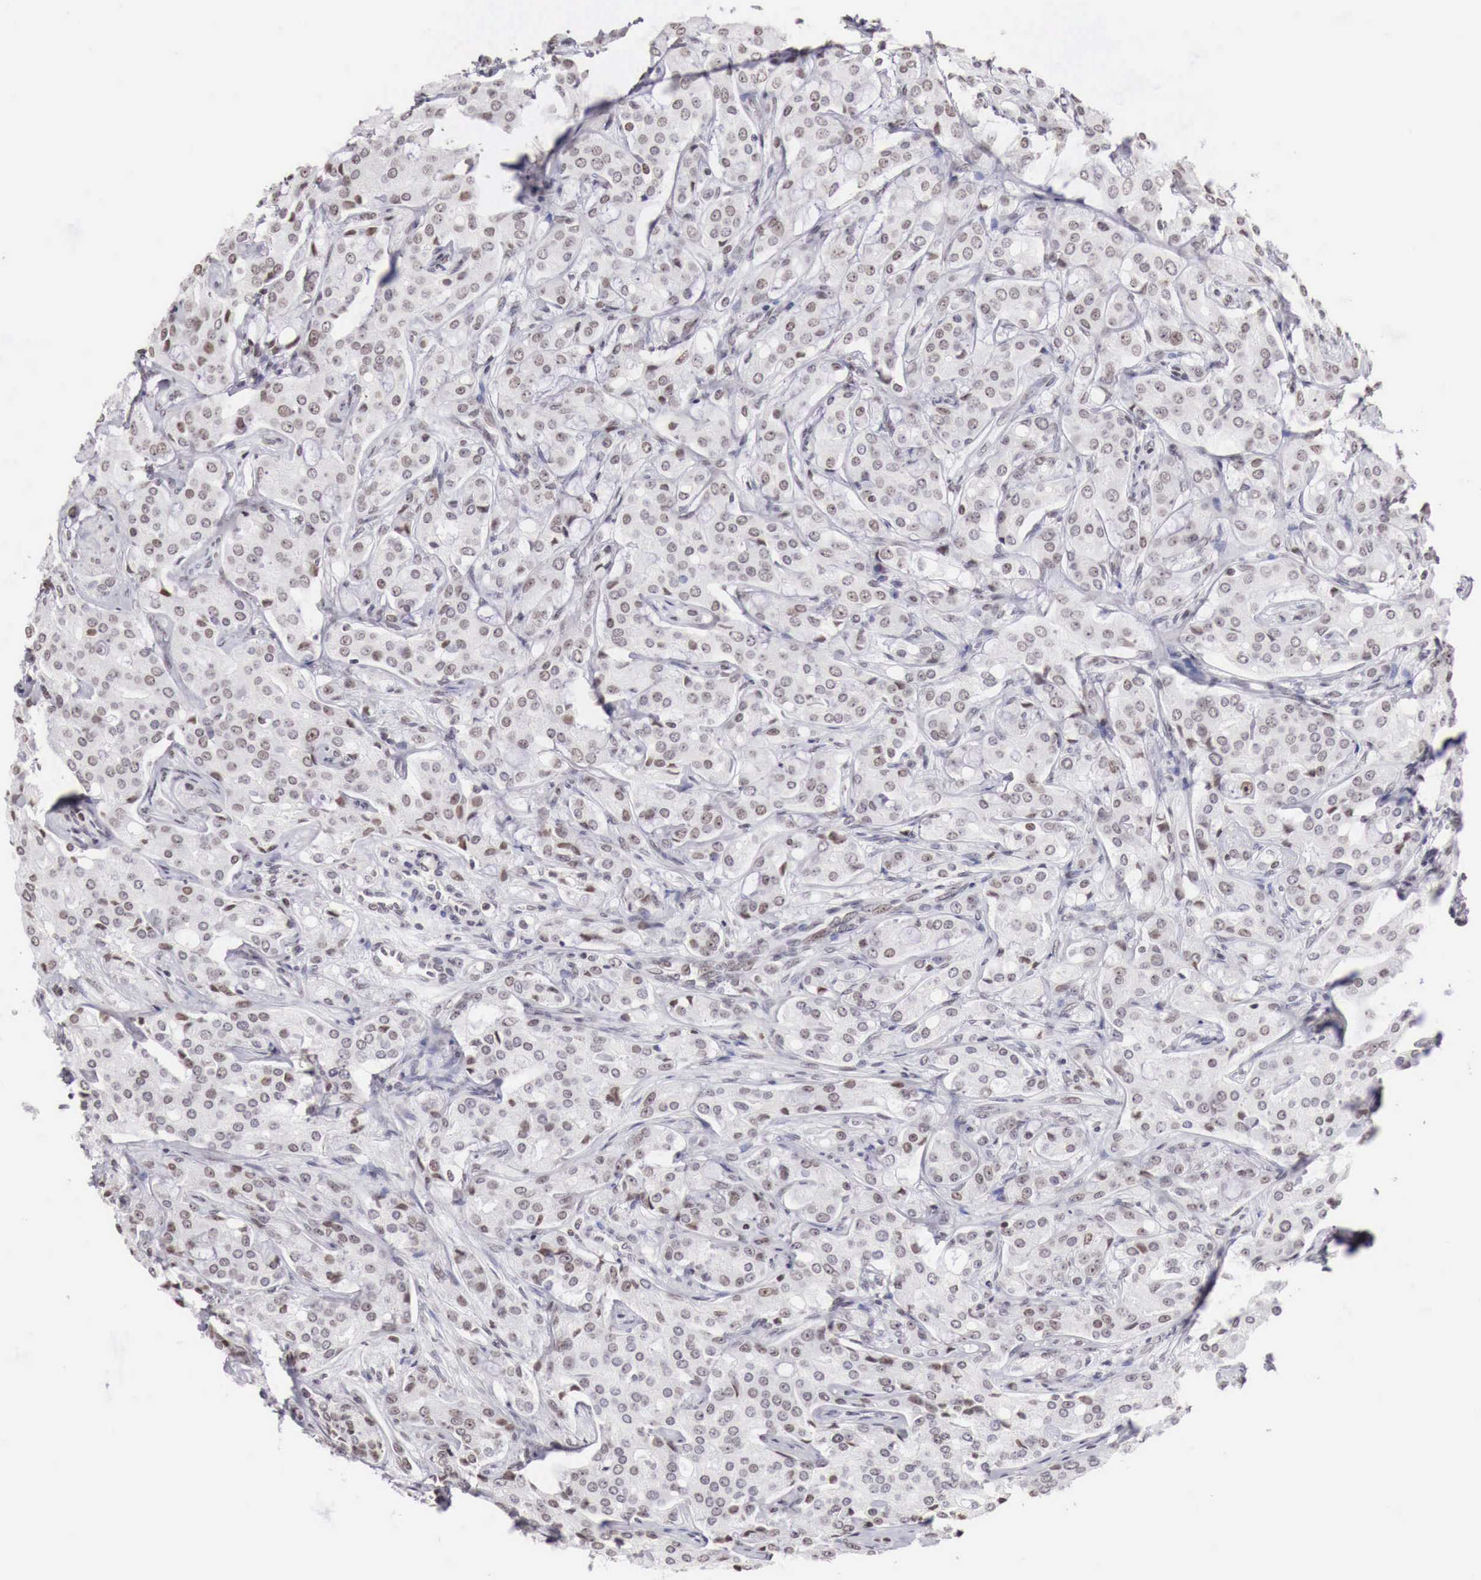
{"staining": {"intensity": "weak", "quantity": "<25%", "location": "nuclear"}, "tissue": "prostate cancer", "cell_type": "Tumor cells", "image_type": "cancer", "snomed": [{"axis": "morphology", "description": "Adenocarcinoma, Medium grade"}, {"axis": "topography", "description": "Prostate"}], "caption": "IHC micrograph of neoplastic tissue: human medium-grade adenocarcinoma (prostate) stained with DAB (3,3'-diaminobenzidine) reveals no significant protein expression in tumor cells.", "gene": "PHF14", "patient": {"sex": "male", "age": 72}}